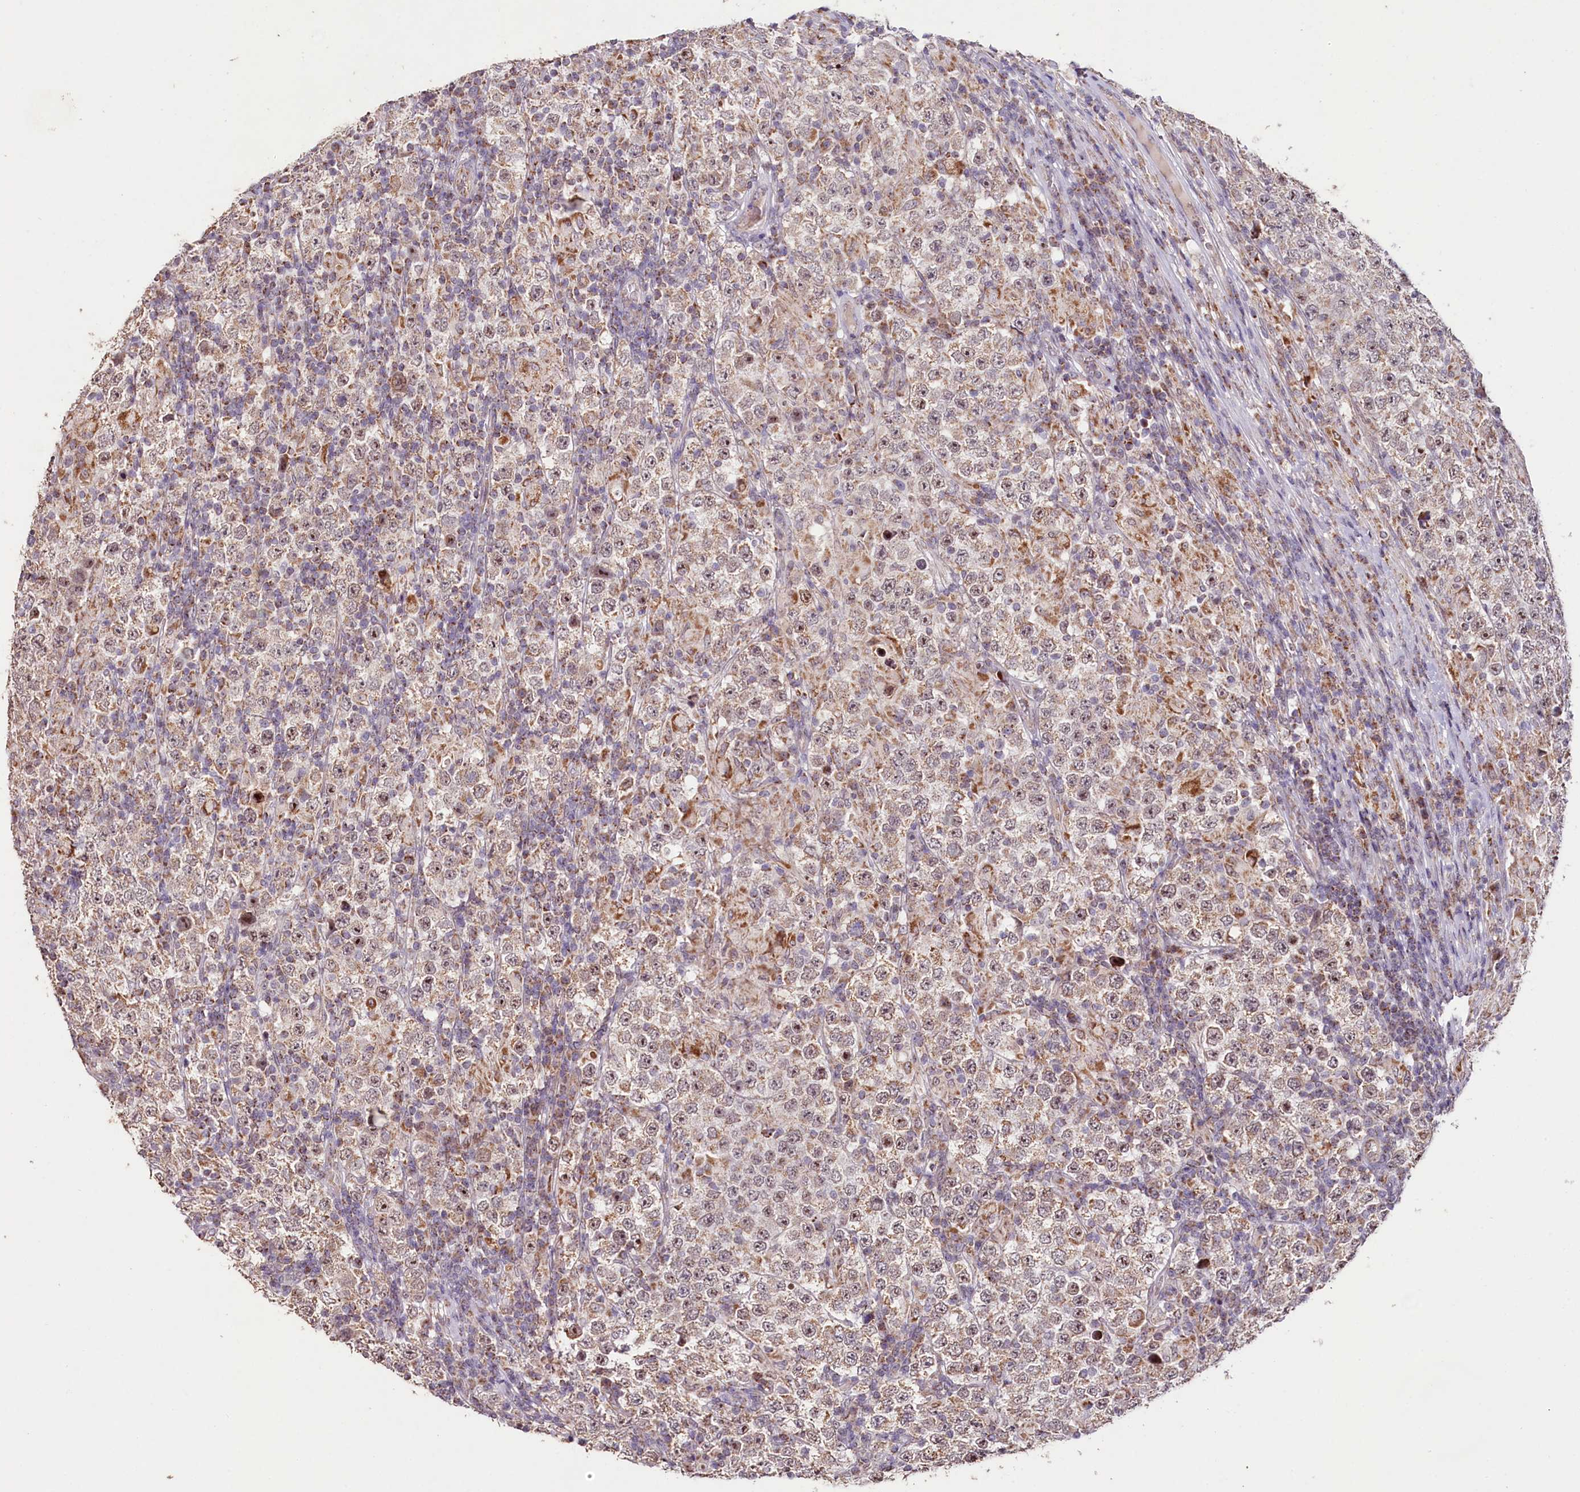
{"staining": {"intensity": "moderate", "quantity": ">75%", "location": "cytoplasmic/membranous,nuclear"}, "tissue": "testis cancer", "cell_type": "Tumor cells", "image_type": "cancer", "snomed": [{"axis": "morphology", "description": "Normal tissue, NOS"}, {"axis": "morphology", "description": "Urothelial carcinoma, High grade"}, {"axis": "morphology", "description": "Seminoma, NOS"}, {"axis": "morphology", "description": "Carcinoma, Embryonal, NOS"}, {"axis": "topography", "description": "Urinary bladder"}, {"axis": "topography", "description": "Testis"}], "caption": "Approximately >75% of tumor cells in human testis cancer (high-grade urothelial carcinoma) demonstrate moderate cytoplasmic/membranous and nuclear protein expression as visualized by brown immunohistochemical staining.", "gene": "PDE6D", "patient": {"sex": "male", "age": 41}}